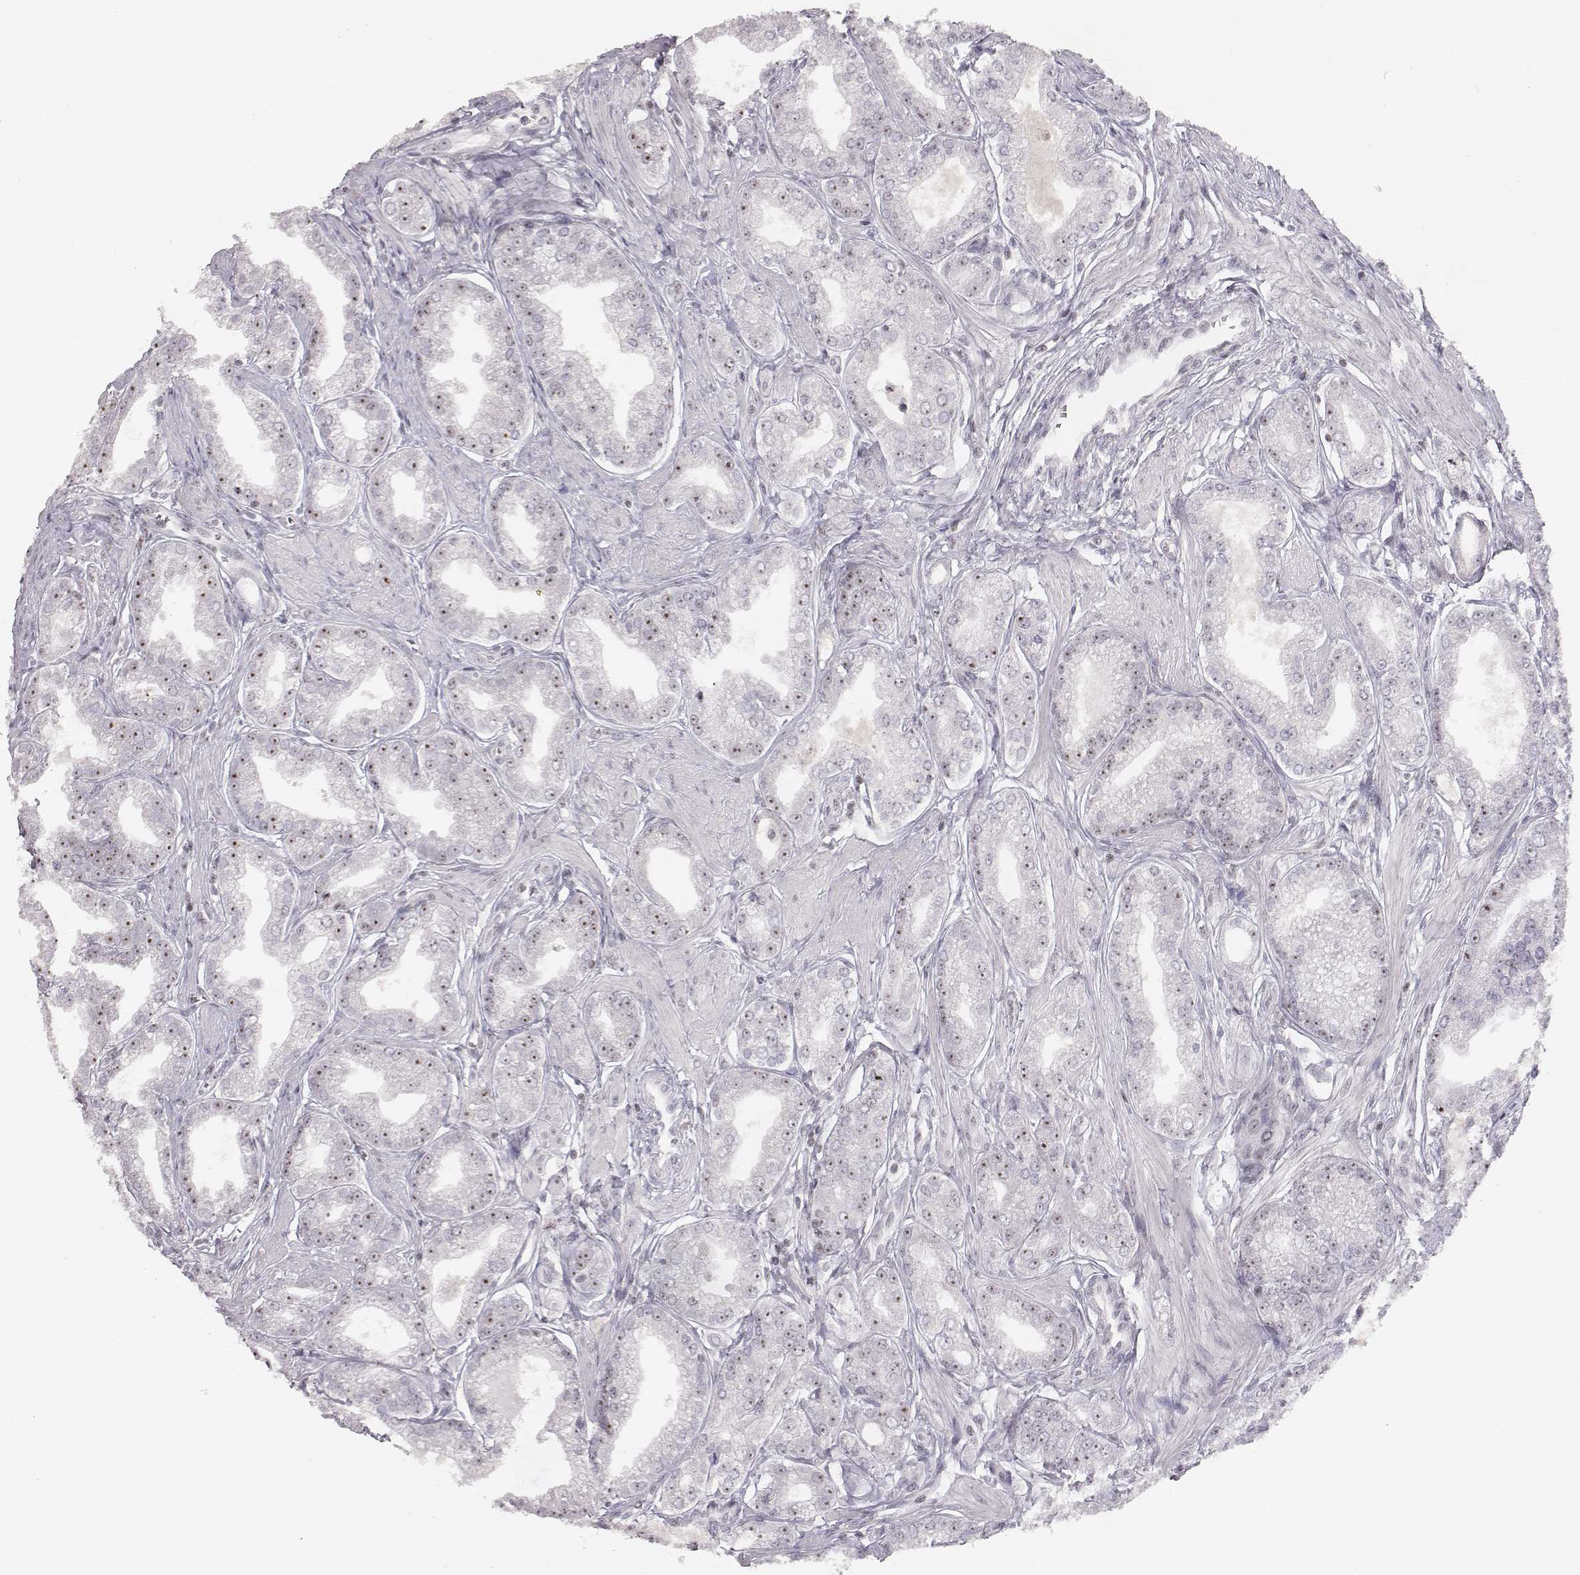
{"staining": {"intensity": "strong", "quantity": ">75%", "location": "nuclear"}, "tissue": "prostate cancer", "cell_type": "Tumor cells", "image_type": "cancer", "snomed": [{"axis": "morphology", "description": "Adenocarcinoma, NOS"}, {"axis": "topography", "description": "Prostate"}], "caption": "Strong nuclear positivity for a protein is present in approximately >75% of tumor cells of prostate cancer using immunohistochemistry (IHC).", "gene": "NIFK", "patient": {"sex": "male", "age": 71}}